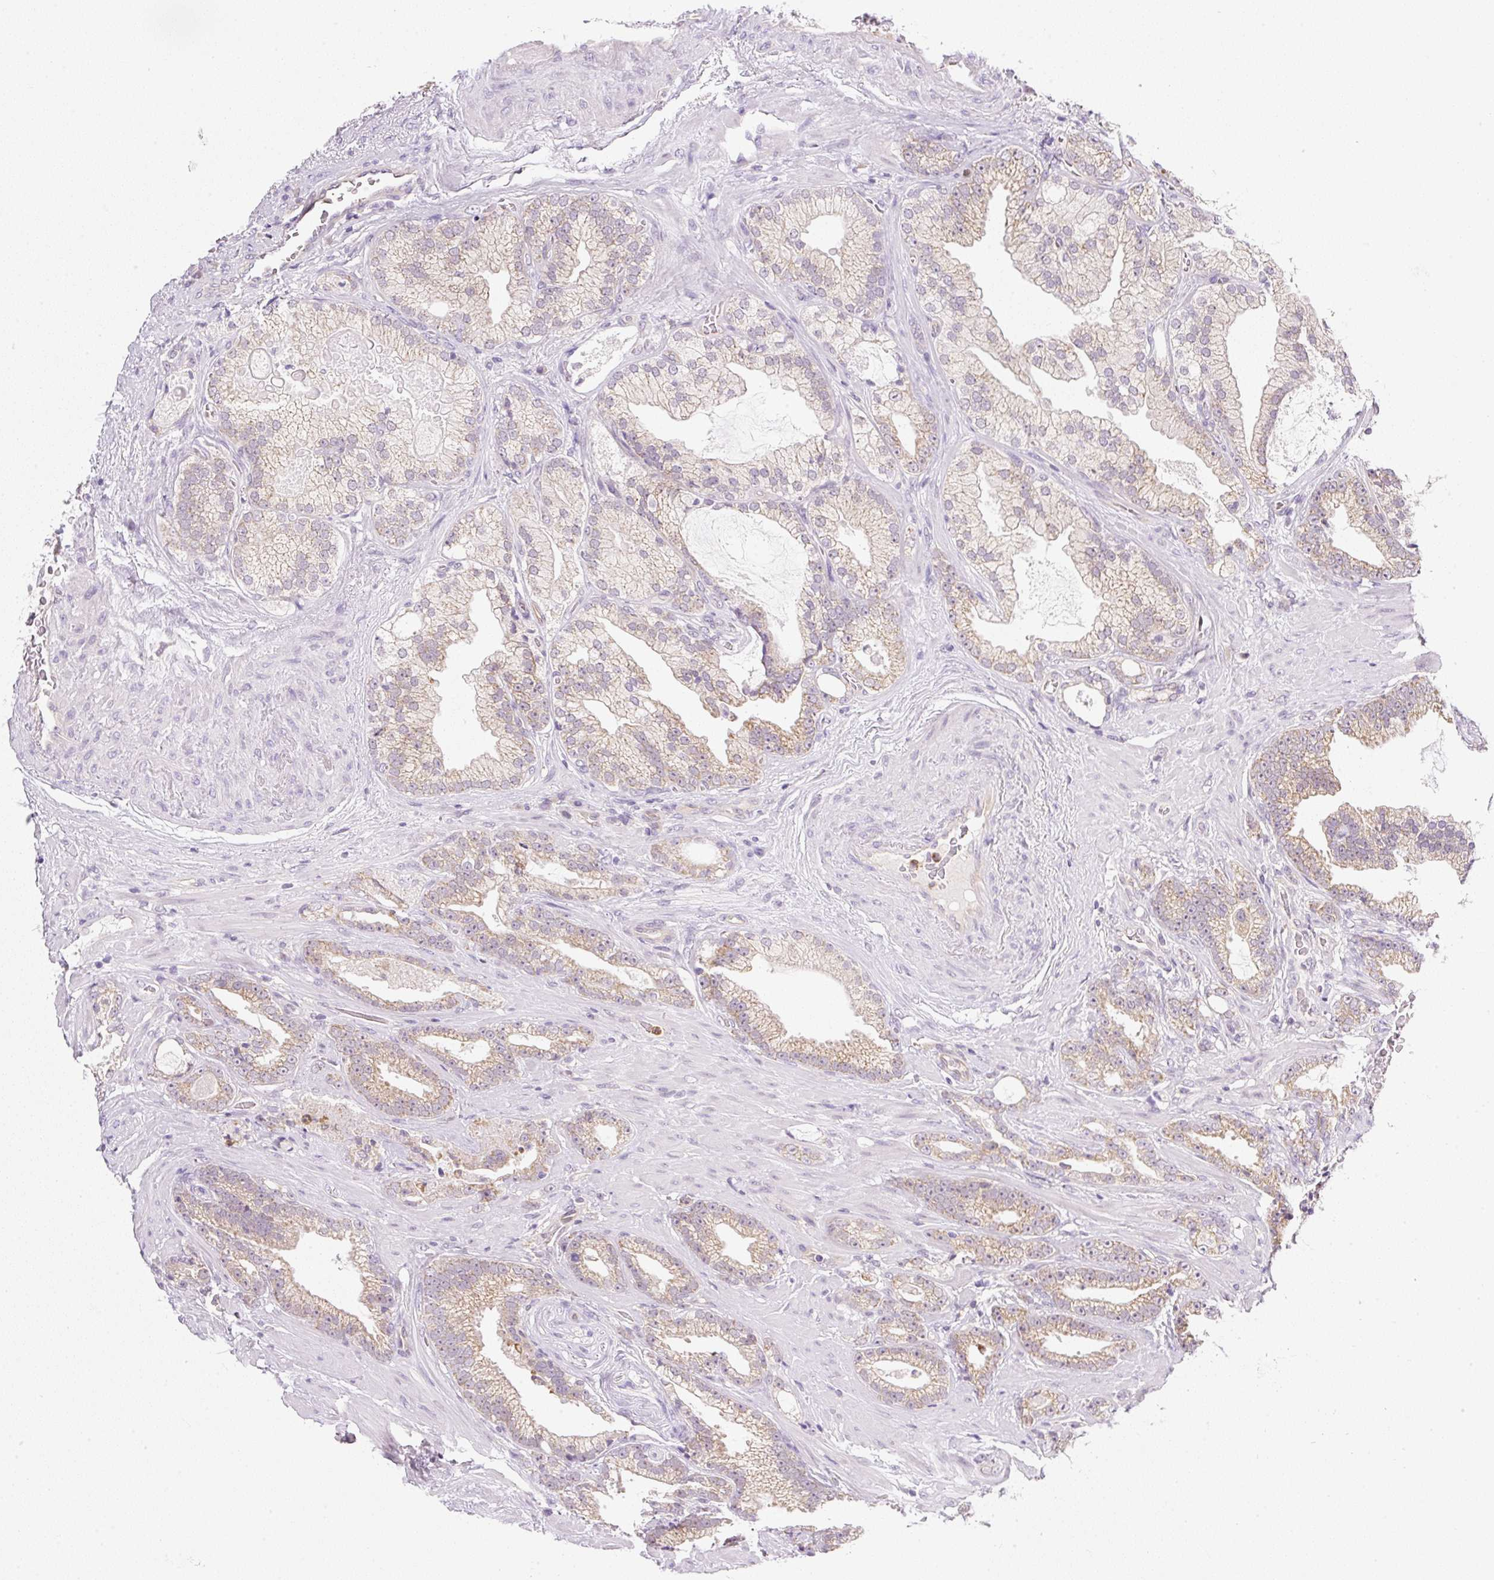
{"staining": {"intensity": "weak", "quantity": ">75%", "location": "cytoplasmic/membranous"}, "tissue": "prostate cancer", "cell_type": "Tumor cells", "image_type": "cancer", "snomed": [{"axis": "morphology", "description": "Adenocarcinoma, High grade"}, {"axis": "topography", "description": "Prostate"}], "caption": "Weak cytoplasmic/membranous expression for a protein is present in approximately >75% of tumor cells of prostate cancer using immunohistochemistry (IHC).", "gene": "OMA1", "patient": {"sex": "male", "age": 68}}